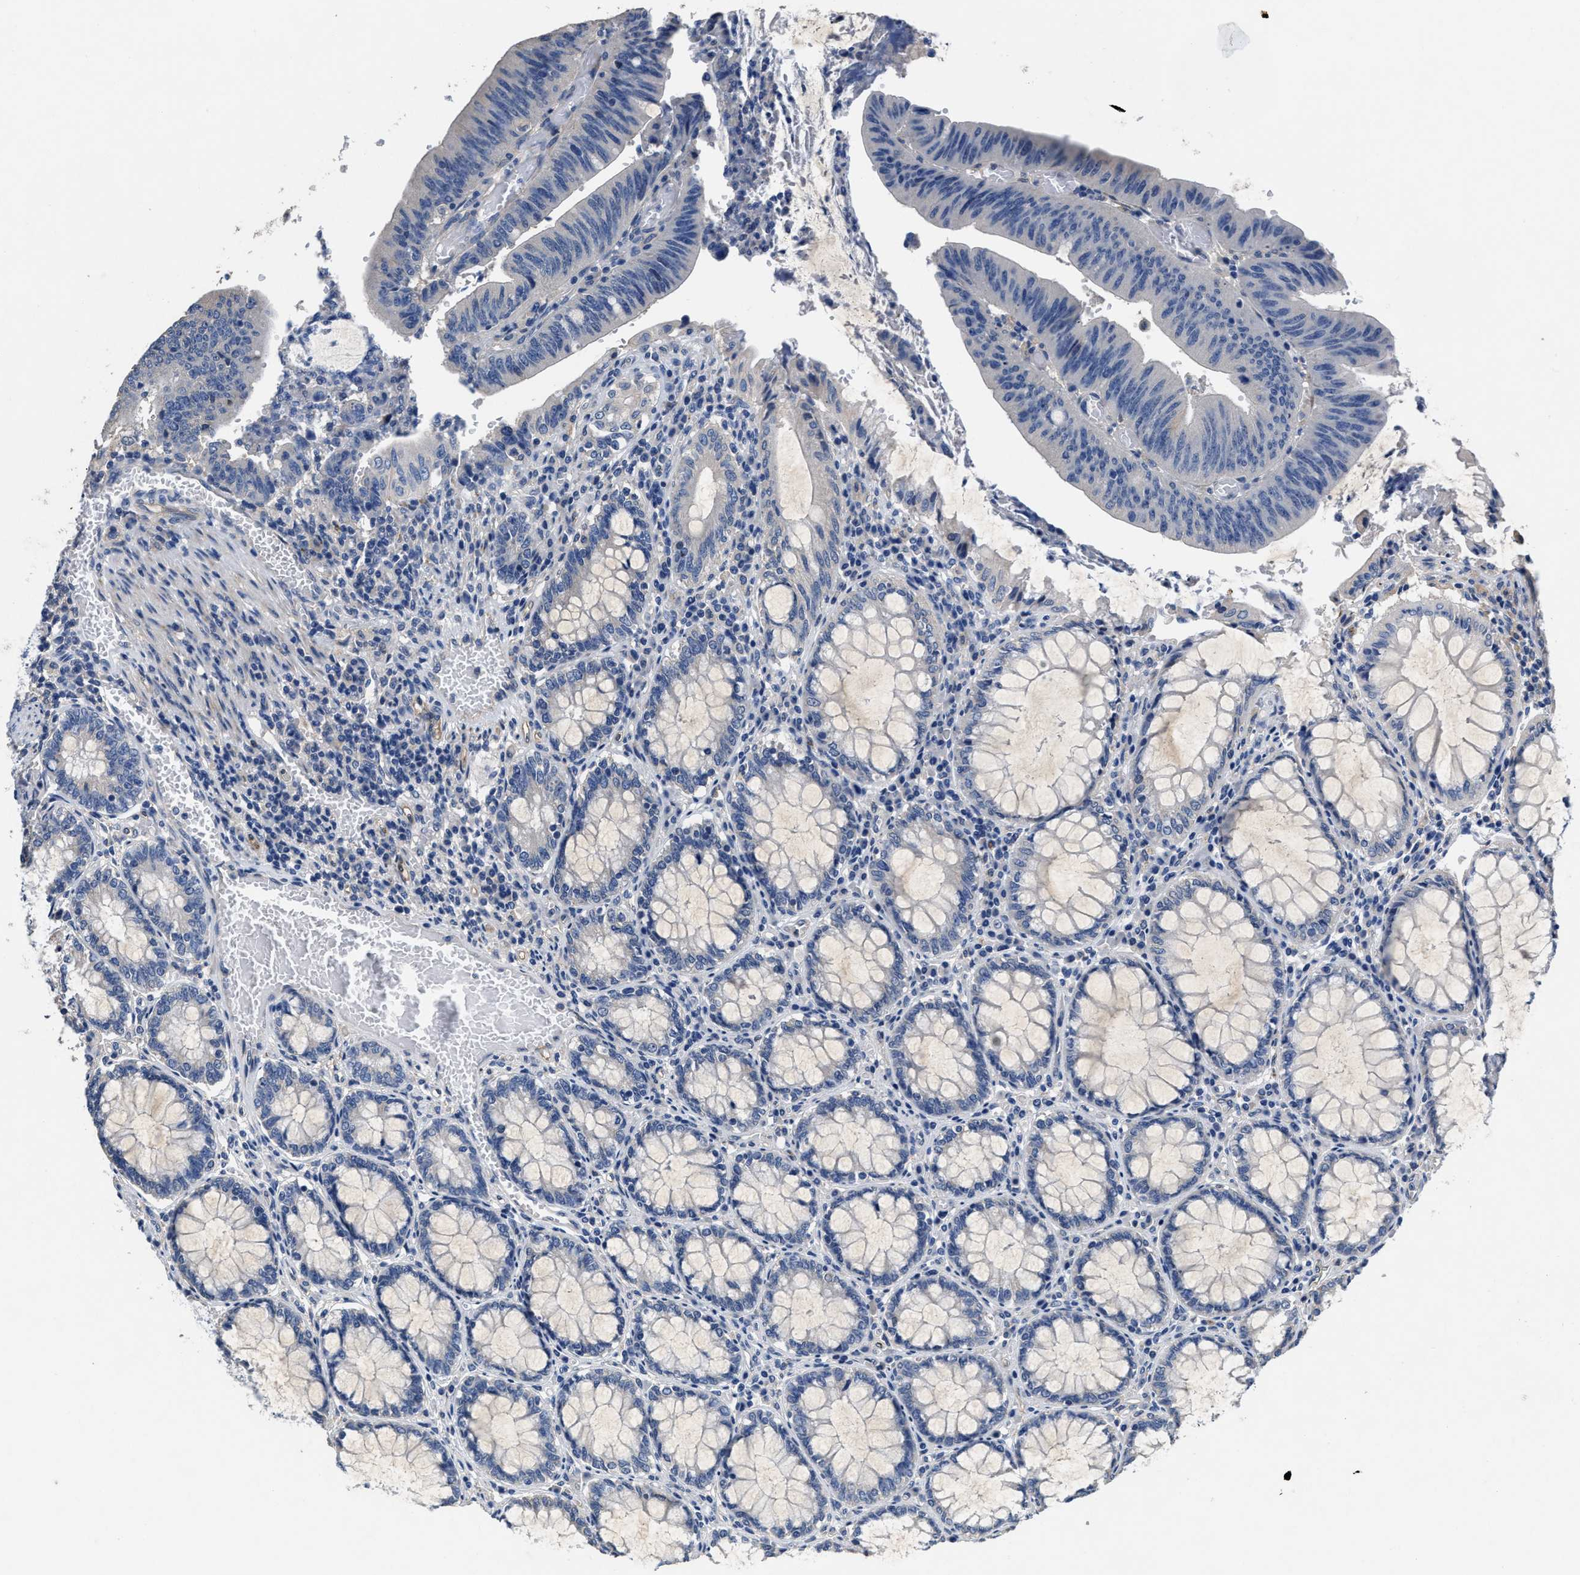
{"staining": {"intensity": "negative", "quantity": "none", "location": "none"}, "tissue": "colorectal cancer", "cell_type": "Tumor cells", "image_type": "cancer", "snomed": [{"axis": "morphology", "description": "Normal tissue, NOS"}, {"axis": "morphology", "description": "Adenocarcinoma, NOS"}, {"axis": "topography", "description": "Rectum"}], "caption": "Immunohistochemistry histopathology image of human colorectal adenocarcinoma stained for a protein (brown), which reveals no staining in tumor cells.", "gene": "PEG10", "patient": {"sex": "female", "age": 66}}